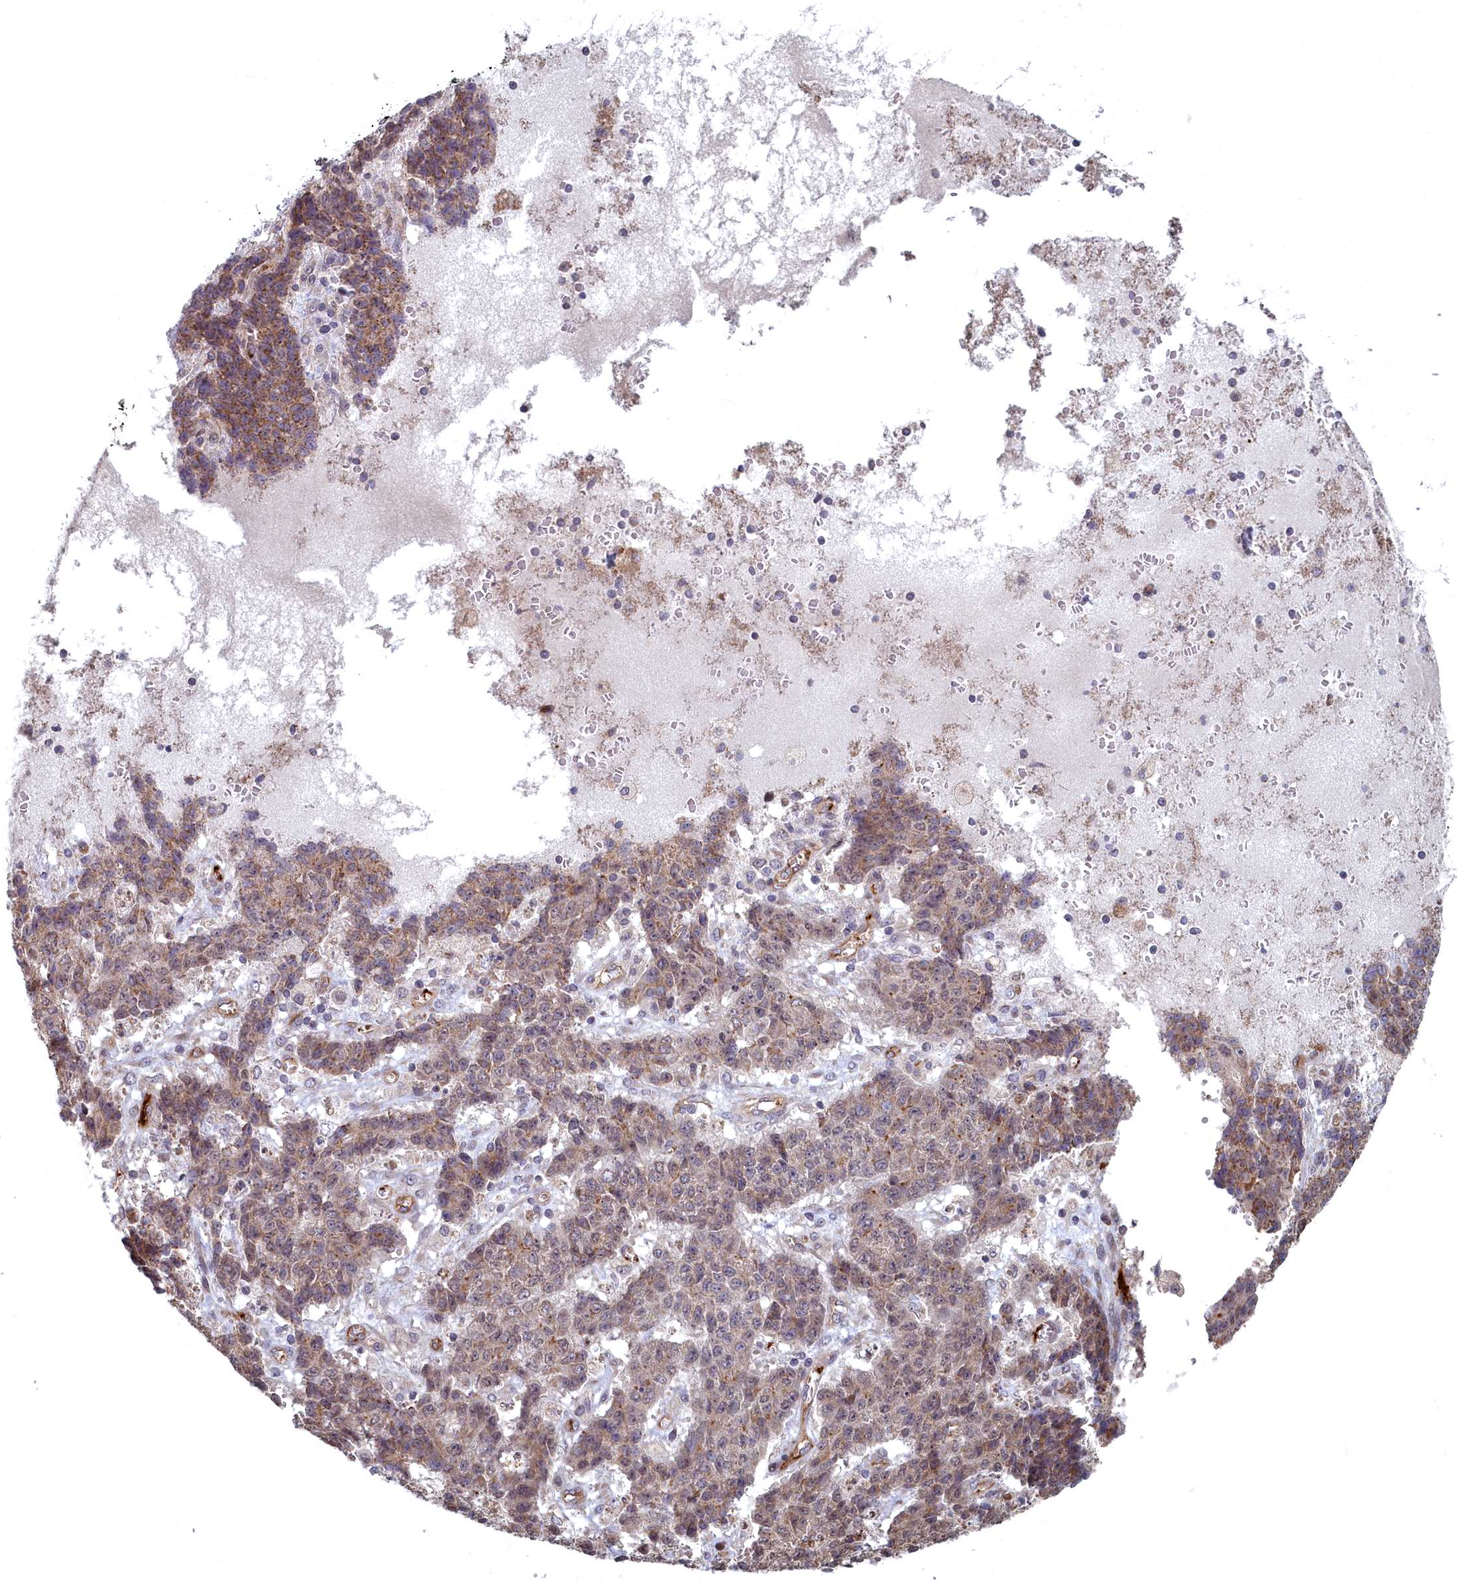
{"staining": {"intensity": "moderate", "quantity": "25%-75%", "location": "cytoplasmic/membranous,nuclear"}, "tissue": "ovarian cancer", "cell_type": "Tumor cells", "image_type": "cancer", "snomed": [{"axis": "morphology", "description": "Carcinoma, endometroid"}, {"axis": "topography", "description": "Ovary"}], "caption": "Tumor cells reveal medium levels of moderate cytoplasmic/membranous and nuclear positivity in approximately 25%-75% of cells in ovarian cancer (endometroid carcinoma).", "gene": "TSPYL4", "patient": {"sex": "female", "age": 42}}